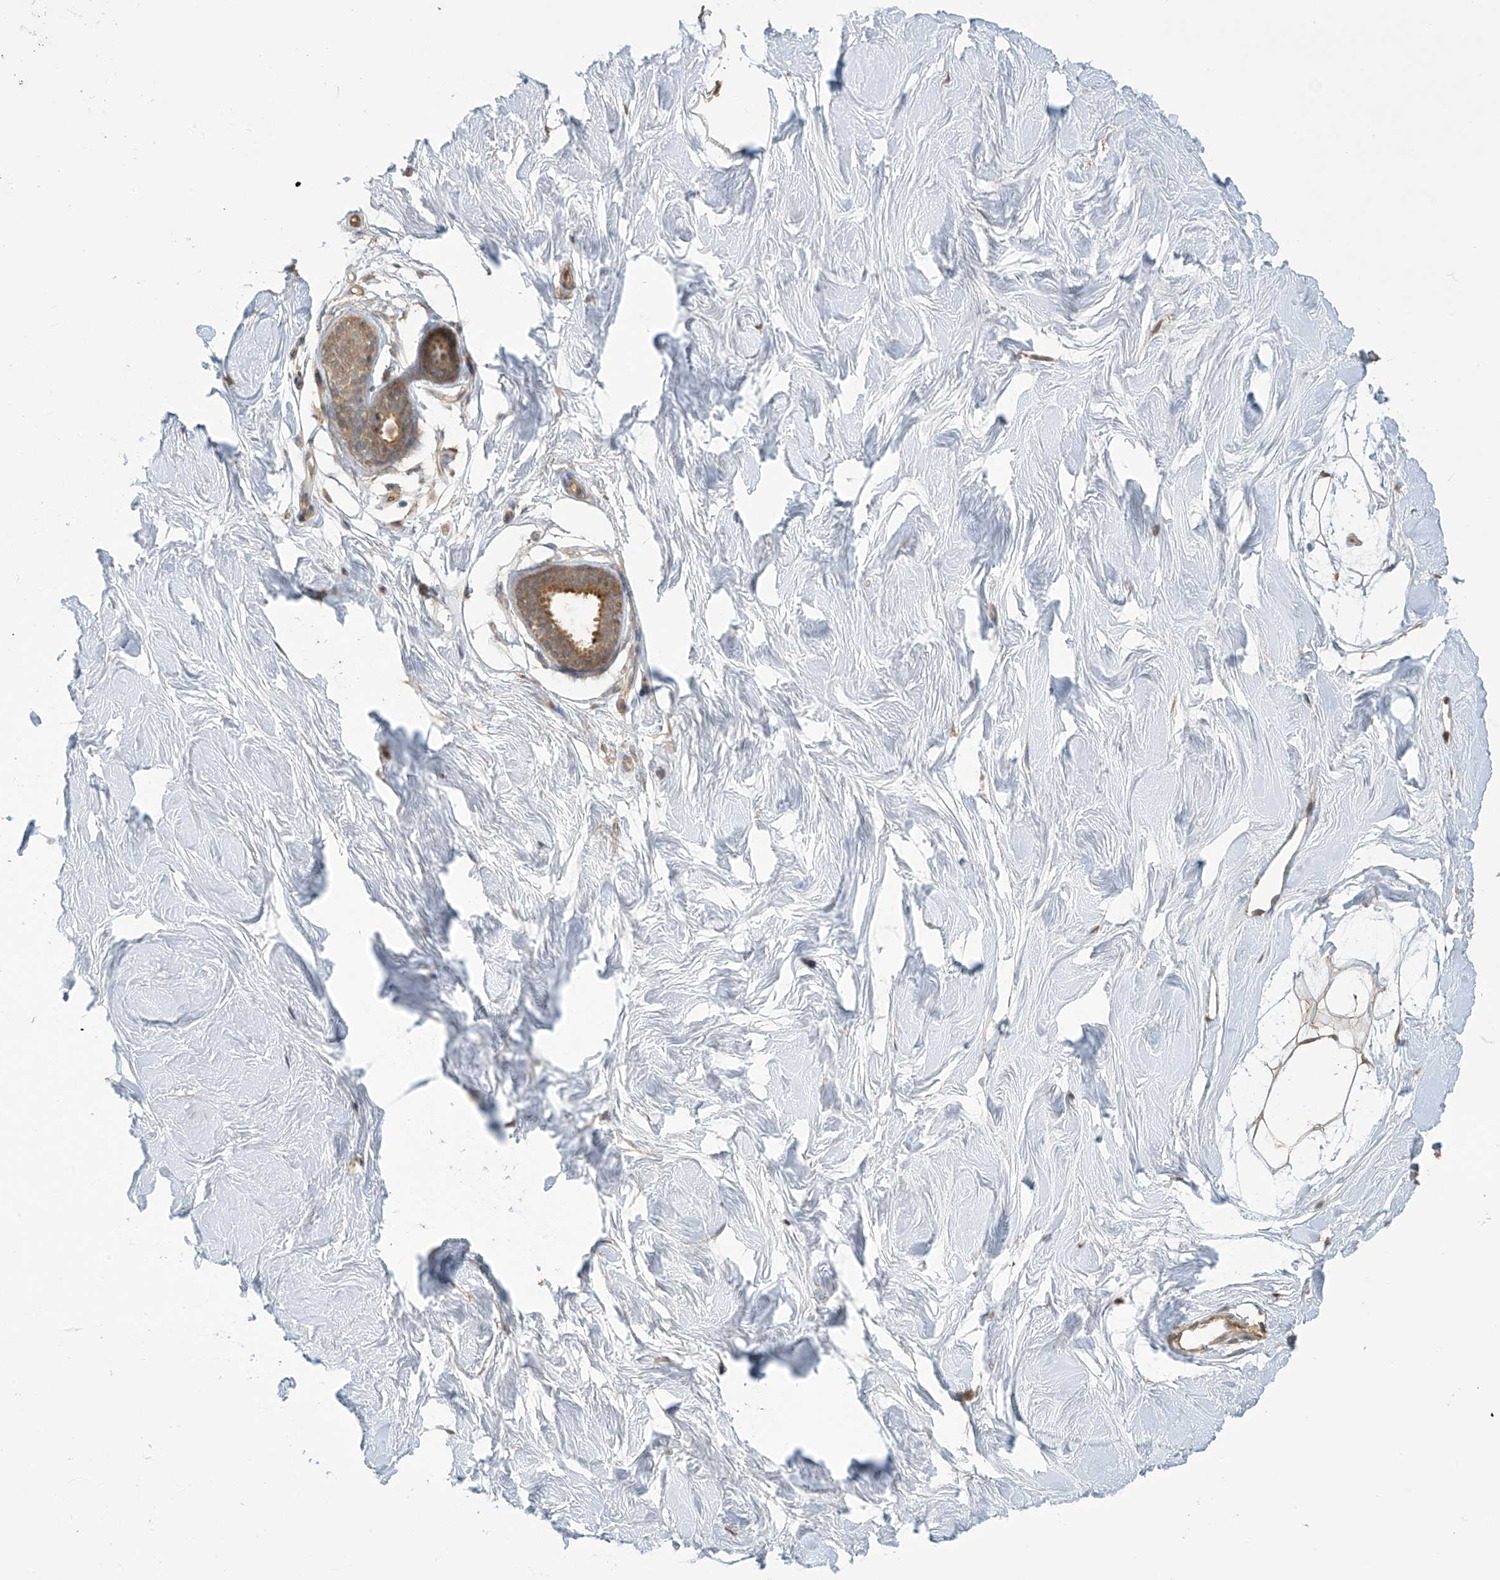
{"staining": {"intensity": "weak", "quantity": "25%-75%", "location": "cytoplasmic/membranous"}, "tissue": "breast", "cell_type": "Adipocytes", "image_type": "normal", "snomed": [{"axis": "morphology", "description": "Normal tissue, NOS"}, {"axis": "topography", "description": "Breast"}], "caption": "Brown immunohistochemical staining in unremarkable breast shows weak cytoplasmic/membranous staining in about 25%-75% of adipocytes.", "gene": "SLFN14", "patient": {"sex": "female", "age": 26}}